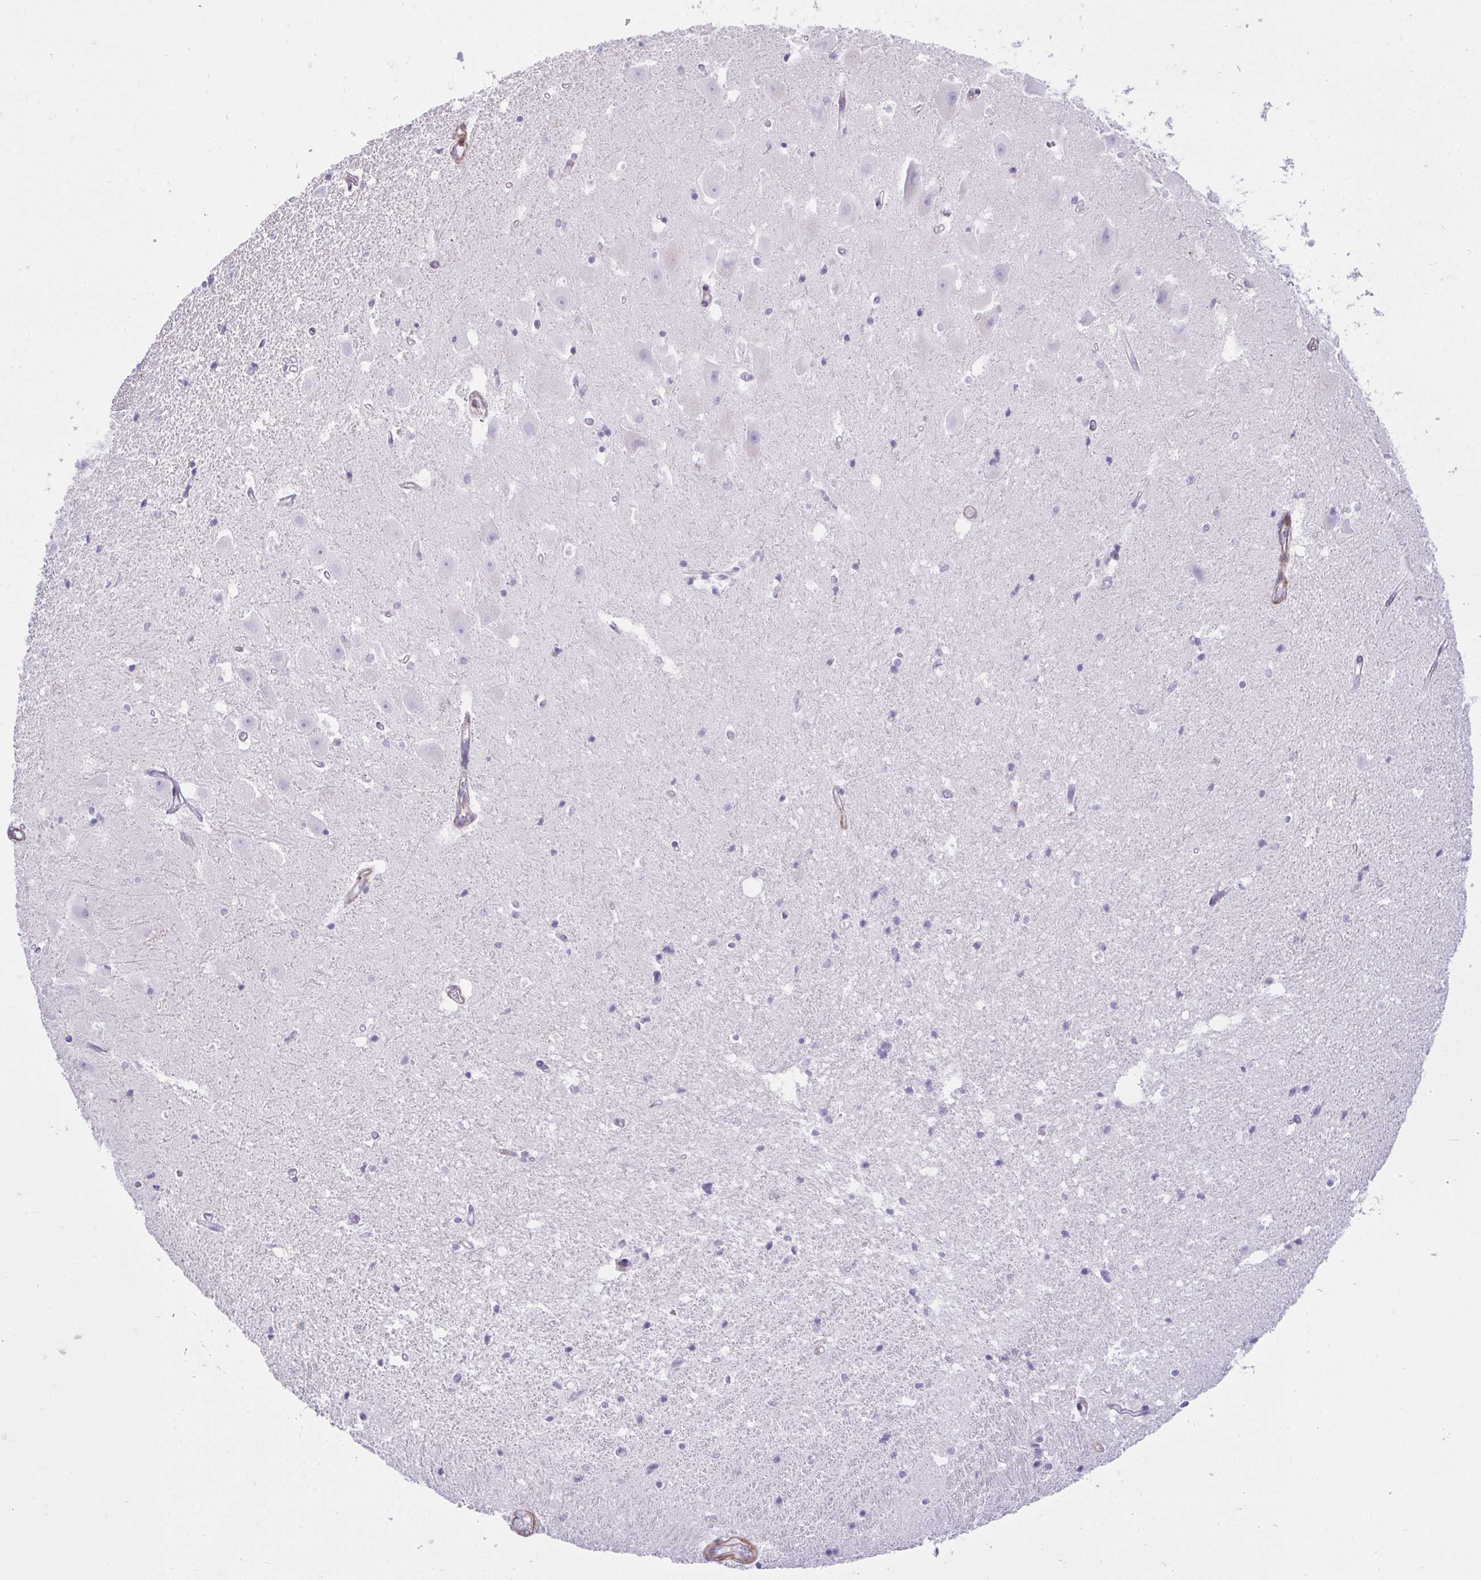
{"staining": {"intensity": "negative", "quantity": "none", "location": "none"}, "tissue": "hippocampus", "cell_type": "Glial cells", "image_type": "normal", "snomed": [{"axis": "morphology", "description": "Normal tissue, NOS"}, {"axis": "topography", "description": "Hippocampus"}], "caption": "This is an IHC histopathology image of unremarkable hippocampus. There is no staining in glial cells.", "gene": "CDRT15", "patient": {"sex": "male", "age": 63}}